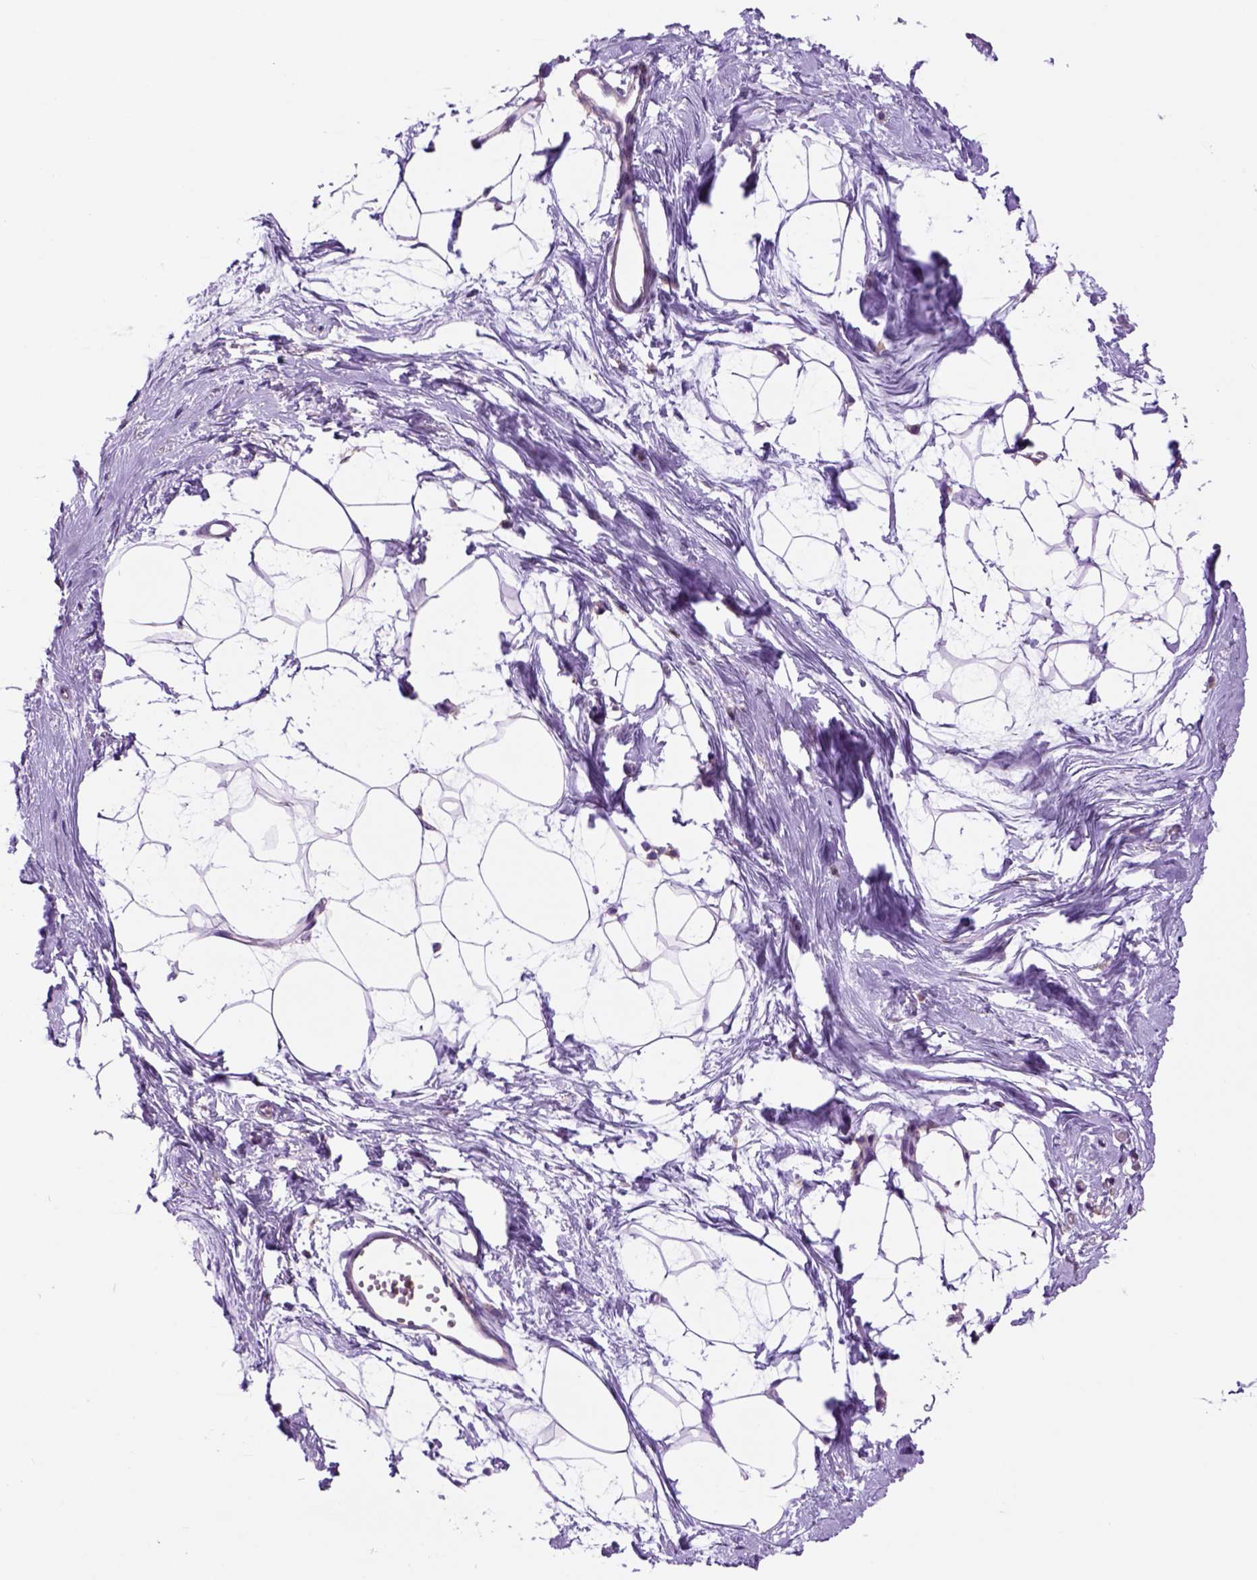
{"staining": {"intensity": "negative", "quantity": "none", "location": "none"}, "tissue": "breast", "cell_type": "Adipocytes", "image_type": "normal", "snomed": [{"axis": "morphology", "description": "Normal tissue, NOS"}, {"axis": "topography", "description": "Breast"}], "caption": "A photomicrograph of breast stained for a protein reveals no brown staining in adipocytes.", "gene": "PIAS3", "patient": {"sex": "female", "age": 45}}